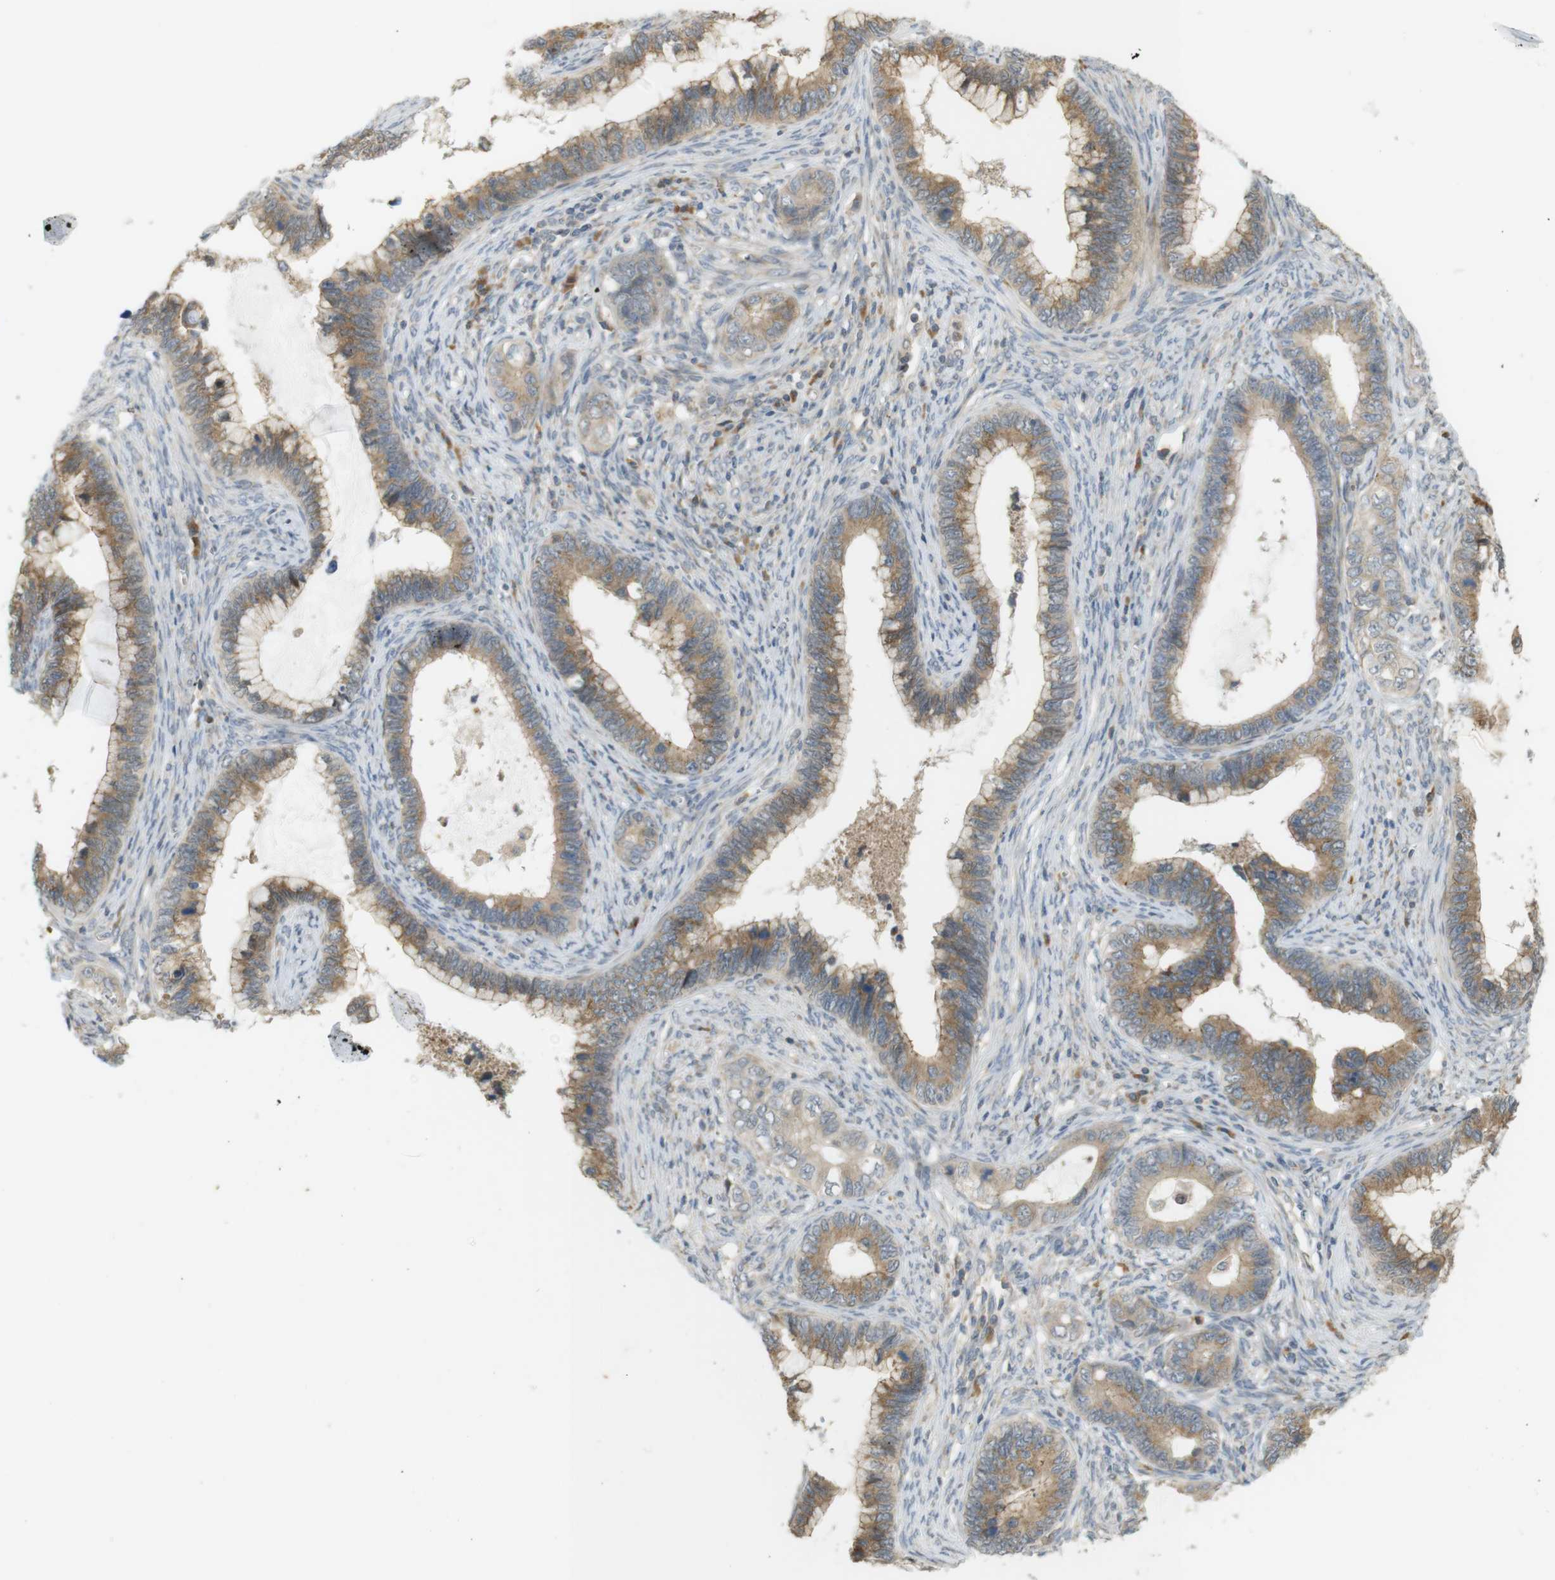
{"staining": {"intensity": "moderate", "quantity": ">75%", "location": "cytoplasmic/membranous"}, "tissue": "cervical cancer", "cell_type": "Tumor cells", "image_type": "cancer", "snomed": [{"axis": "morphology", "description": "Adenocarcinoma, NOS"}, {"axis": "topography", "description": "Cervix"}], "caption": "DAB immunohistochemical staining of cervical cancer (adenocarcinoma) reveals moderate cytoplasmic/membranous protein positivity in about >75% of tumor cells.", "gene": "CLRN3", "patient": {"sex": "female", "age": 44}}